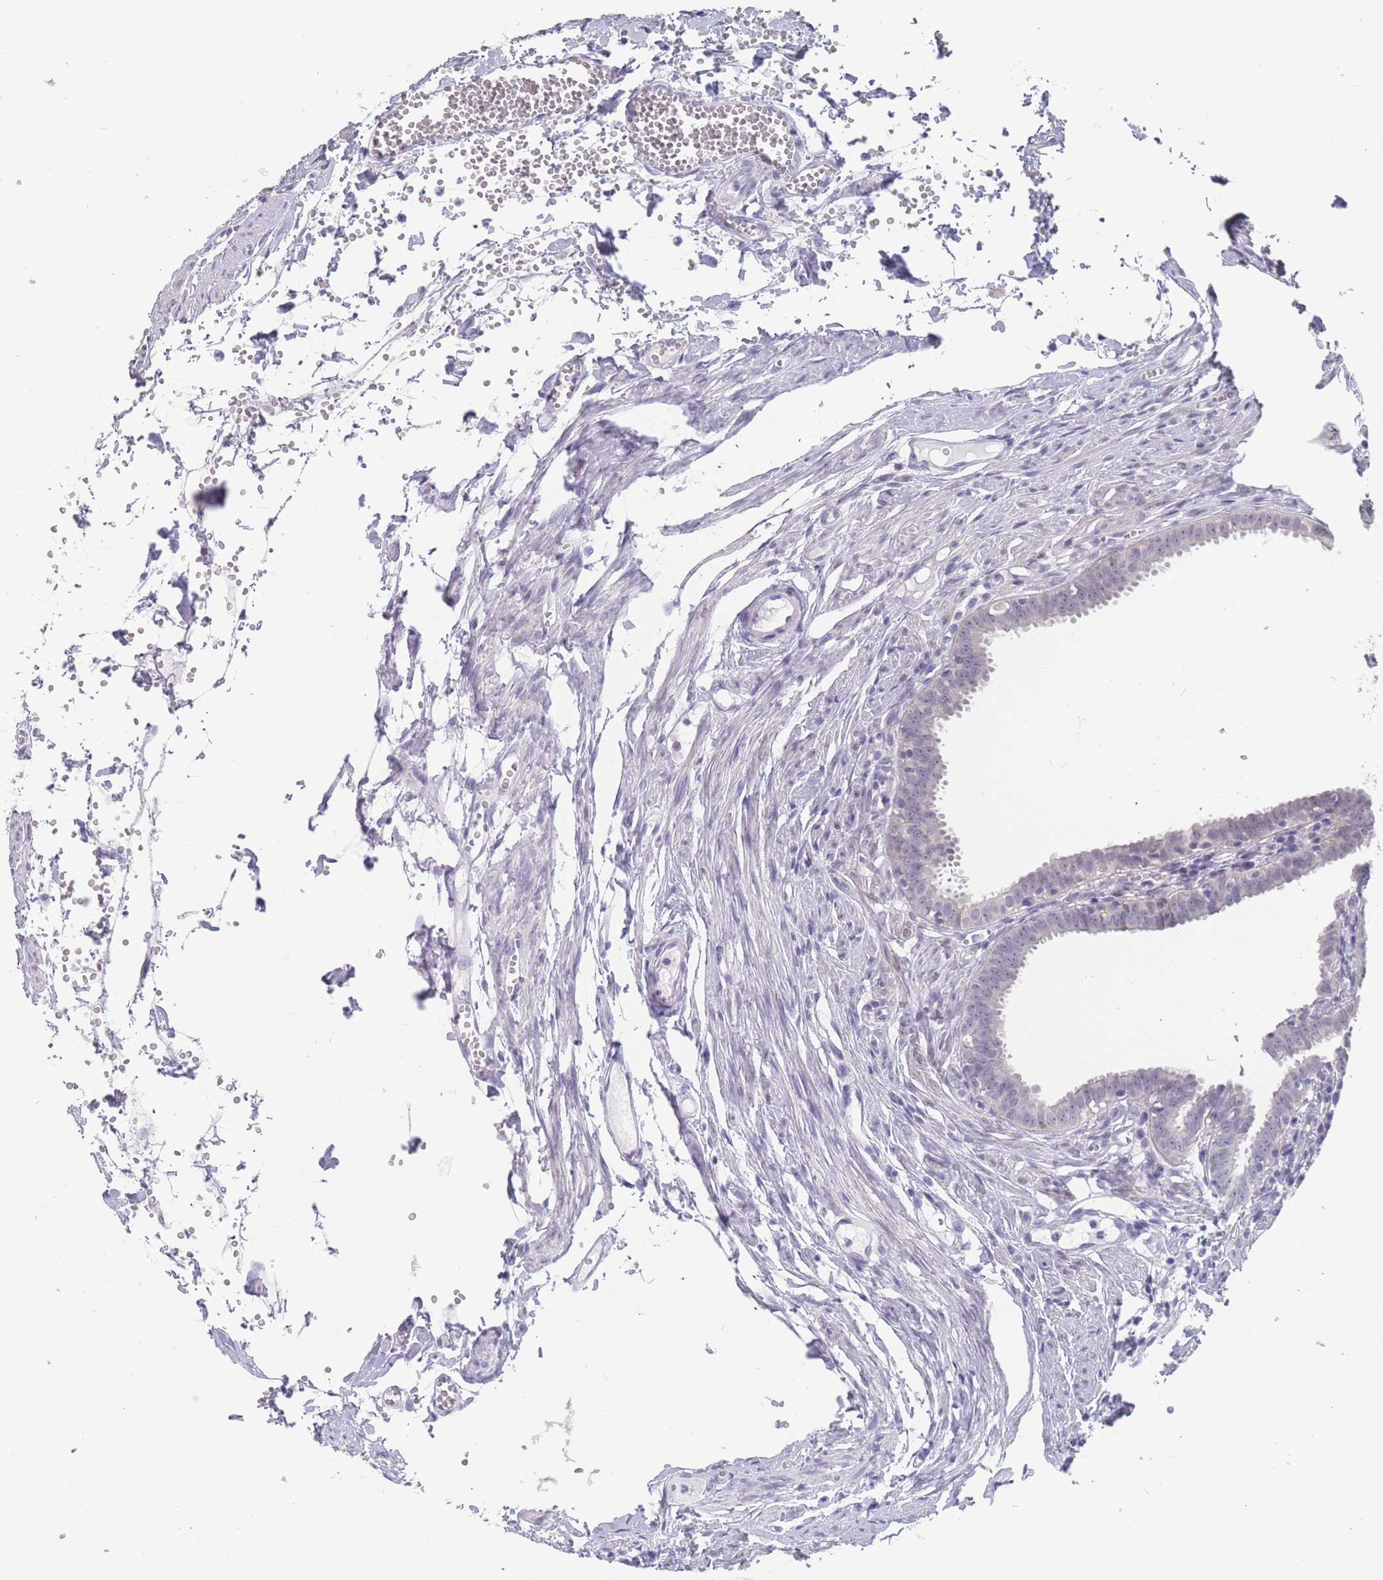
{"staining": {"intensity": "negative", "quantity": "none", "location": "none"}, "tissue": "fallopian tube", "cell_type": "Glandular cells", "image_type": "normal", "snomed": [{"axis": "morphology", "description": "Normal tissue, NOS"}, {"axis": "morphology", "description": "Carcinoma, NOS"}, {"axis": "topography", "description": "Fallopian tube"}, {"axis": "topography", "description": "Ovary"}], "caption": "A high-resolution micrograph shows immunohistochemistry staining of benign fallopian tube, which shows no significant staining in glandular cells. (DAB (3,3'-diaminobenzidine) immunohistochemistry with hematoxylin counter stain).", "gene": "CYP51A1", "patient": {"sex": "female", "age": 59}}